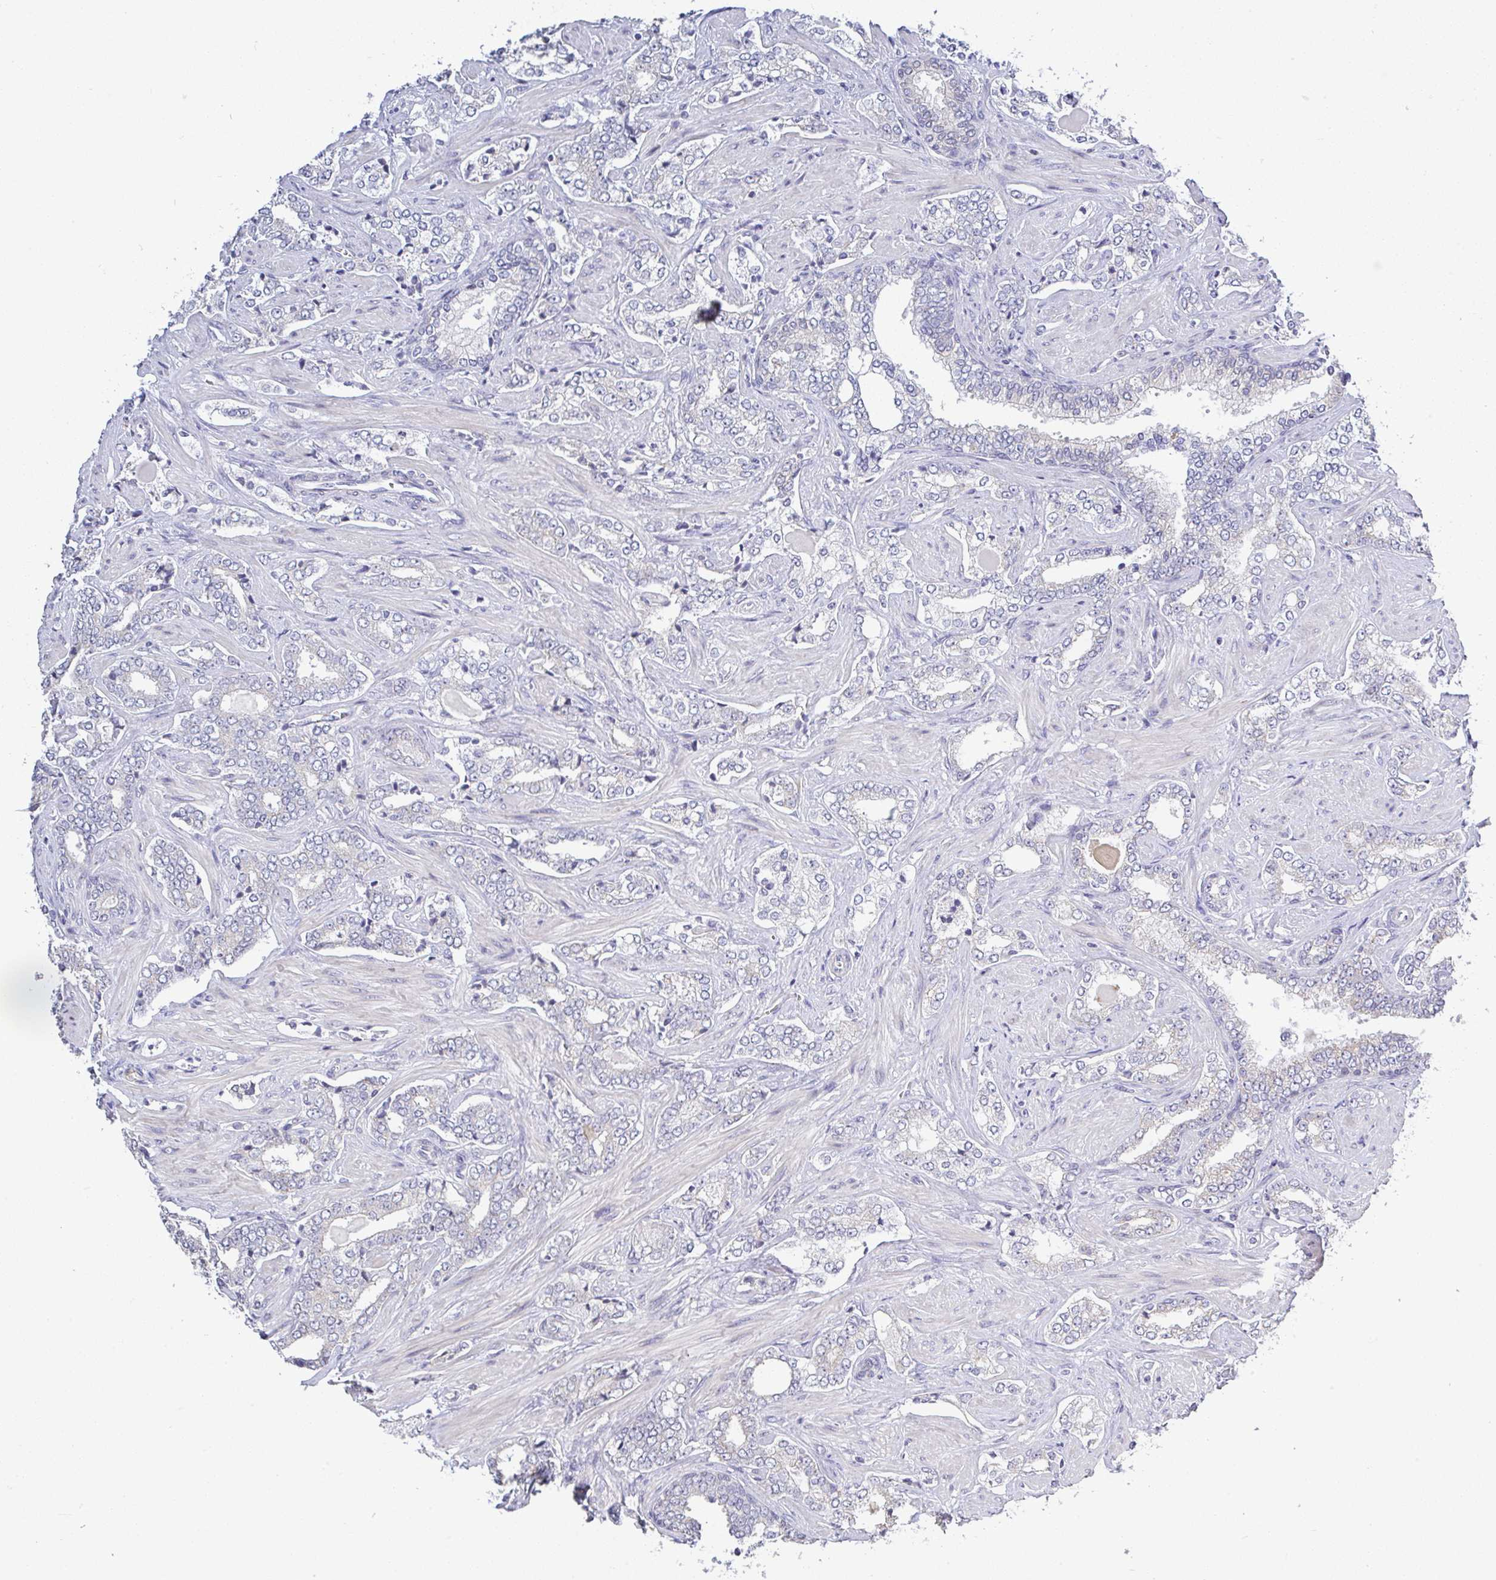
{"staining": {"intensity": "negative", "quantity": "none", "location": "none"}, "tissue": "prostate cancer", "cell_type": "Tumor cells", "image_type": "cancer", "snomed": [{"axis": "morphology", "description": "Adenocarcinoma, High grade"}, {"axis": "topography", "description": "Prostate"}], "caption": "DAB immunohistochemical staining of prostate adenocarcinoma (high-grade) shows no significant expression in tumor cells. (Immunohistochemistry (ihc), brightfield microscopy, high magnification).", "gene": "PLCD4", "patient": {"sex": "male", "age": 60}}